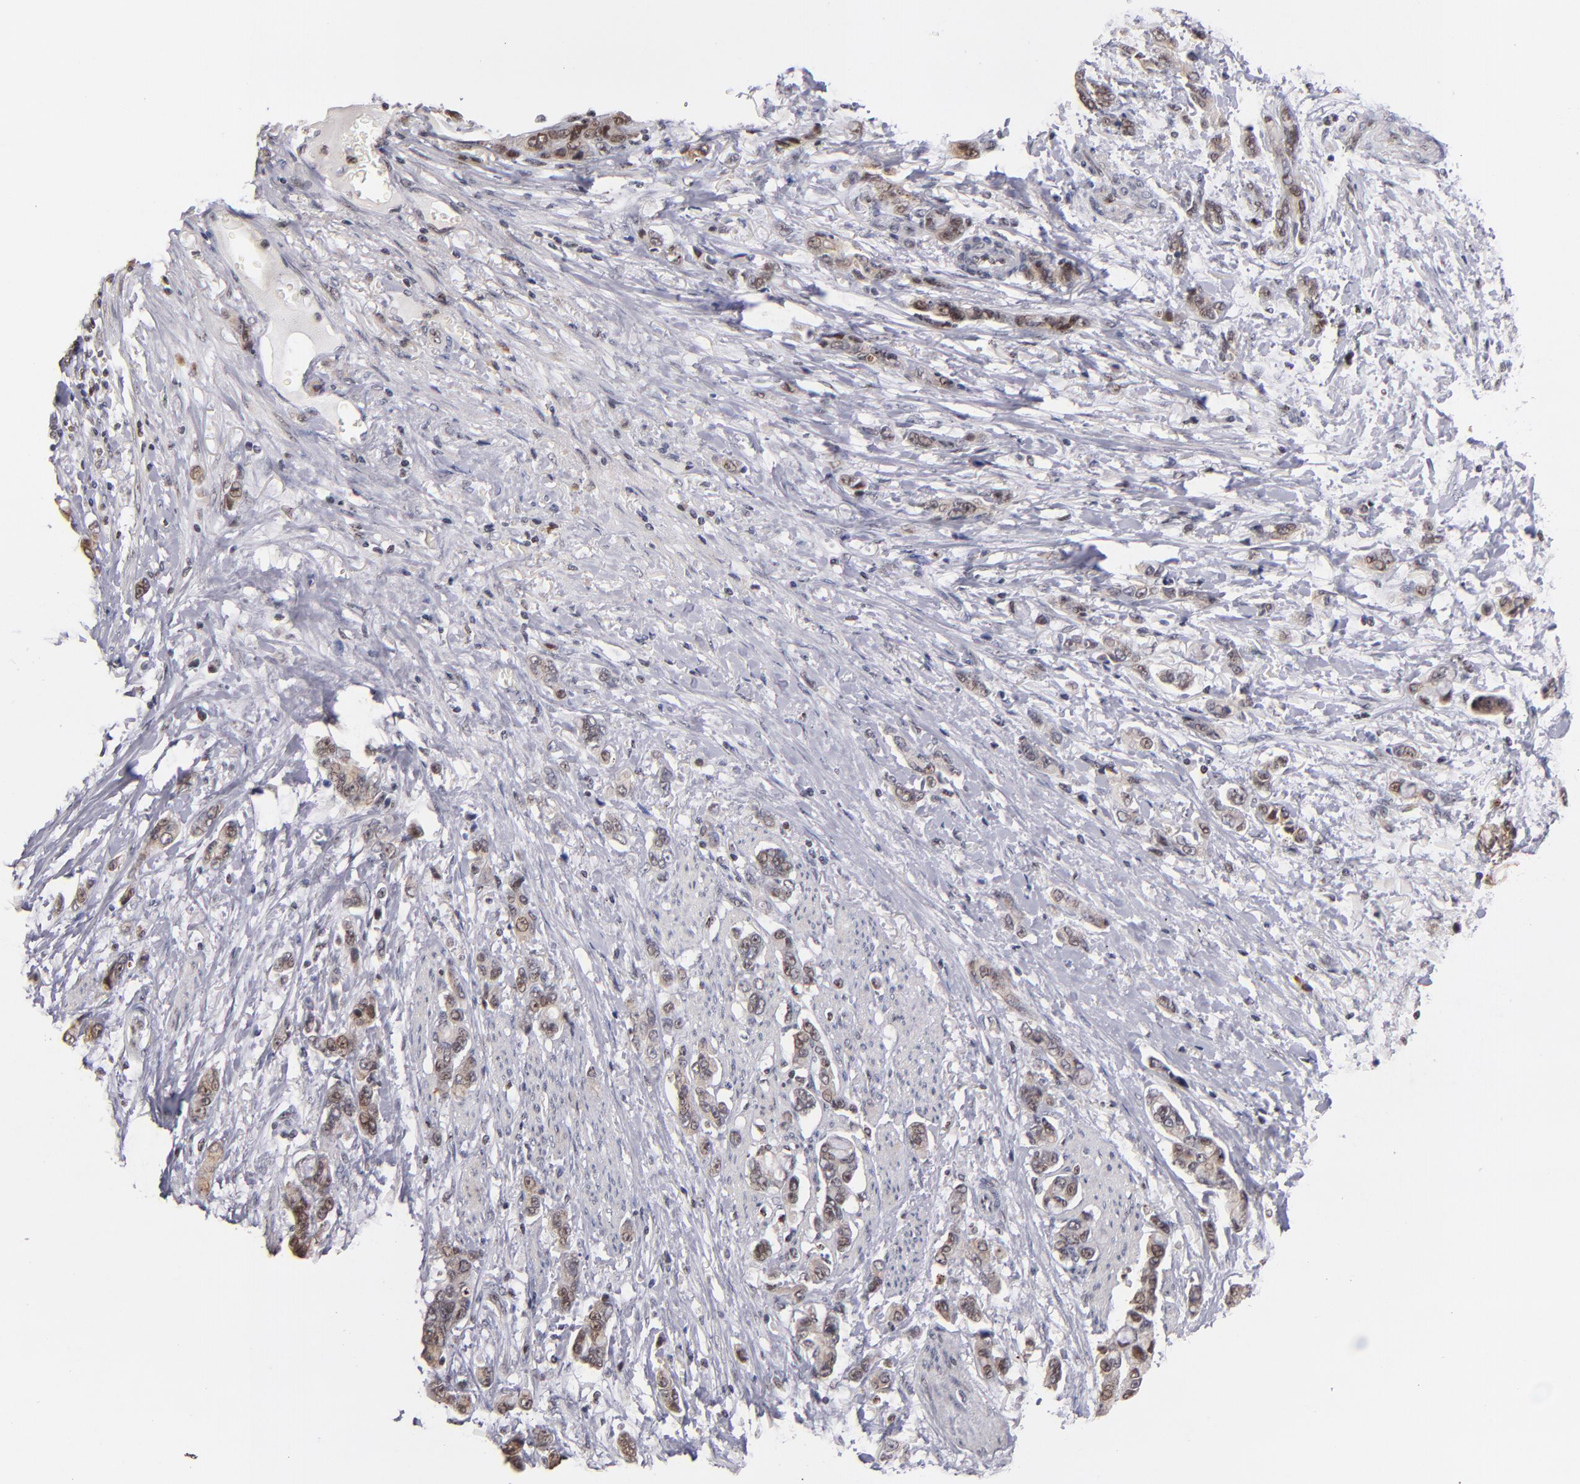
{"staining": {"intensity": "weak", "quantity": ">75%", "location": "cytoplasmic/membranous,nuclear"}, "tissue": "stomach cancer", "cell_type": "Tumor cells", "image_type": "cancer", "snomed": [{"axis": "morphology", "description": "Adenocarcinoma, NOS"}, {"axis": "topography", "description": "Stomach"}], "caption": "Stomach cancer stained with immunohistochemistry displays weak cytoplasmic/membranous and nuclear positivity in approximately >75% of tumor cells.", "gene": "PCNX4", "patient": {"sex": "male", "age": 78}}